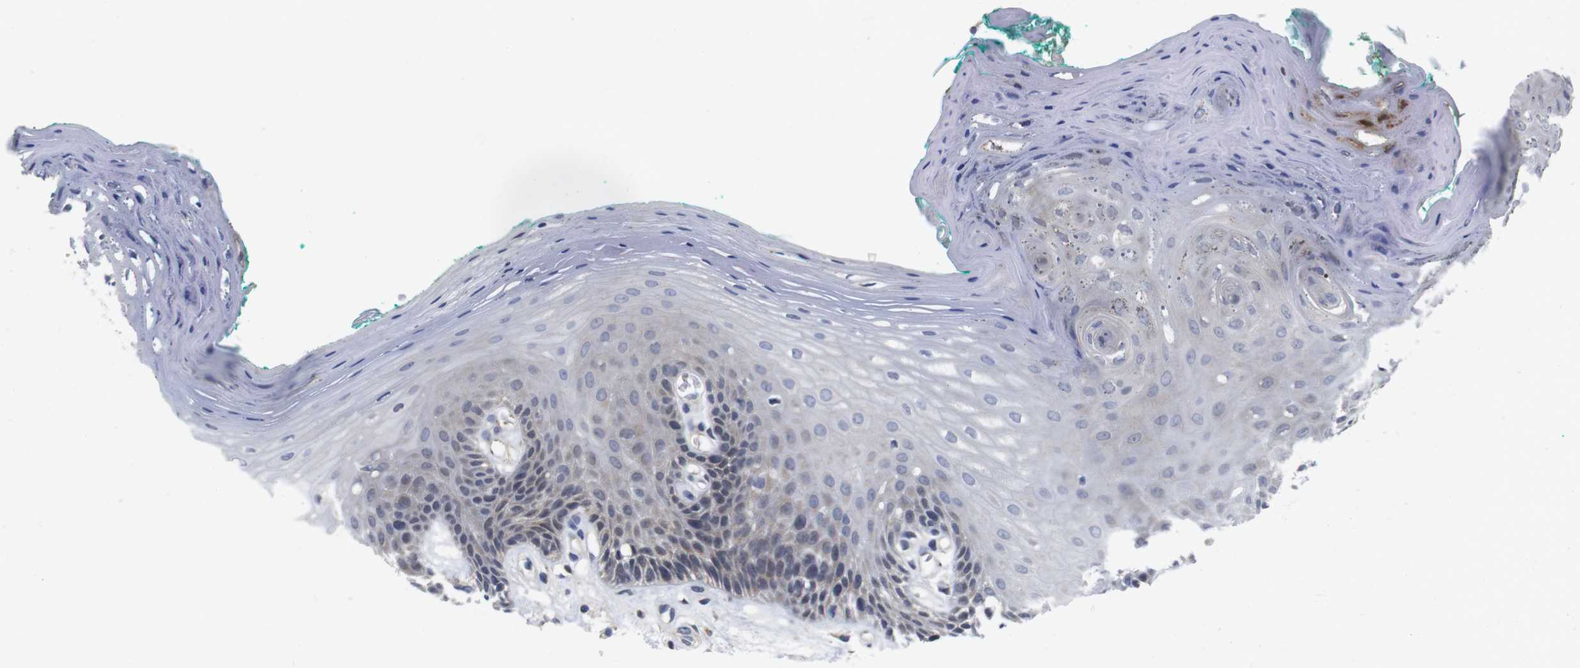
{"staining": {"intensity": "weak", "quantity": "<25%", "location": "cytoplasmic/membranous"}, "tissue": "oral mucosa", "cell_type": "Squamous epithelial cells", "image_type": "normal", "snomed": [{"axis": "morphology", "description": "Normal tissue, NOS"}, {"axis": "topography", "description": "Skeletal muscle"}, {"axis": "topography", "description": "Oral tissue"}, {"axis": "topography", "description": "Peripheral nerve tissue"}], "caption": "There is no significant positivity in squamous epithelial cells of oral mucosa. Brightfield microscopy of immunohistochemistry stained with DAB (3,3'-diaminobenzidine) (brown) and hematoxylin (blue), captured at high magnification.", "gene": "FNTA", "patient": {"sex": "female", "age": 84}}